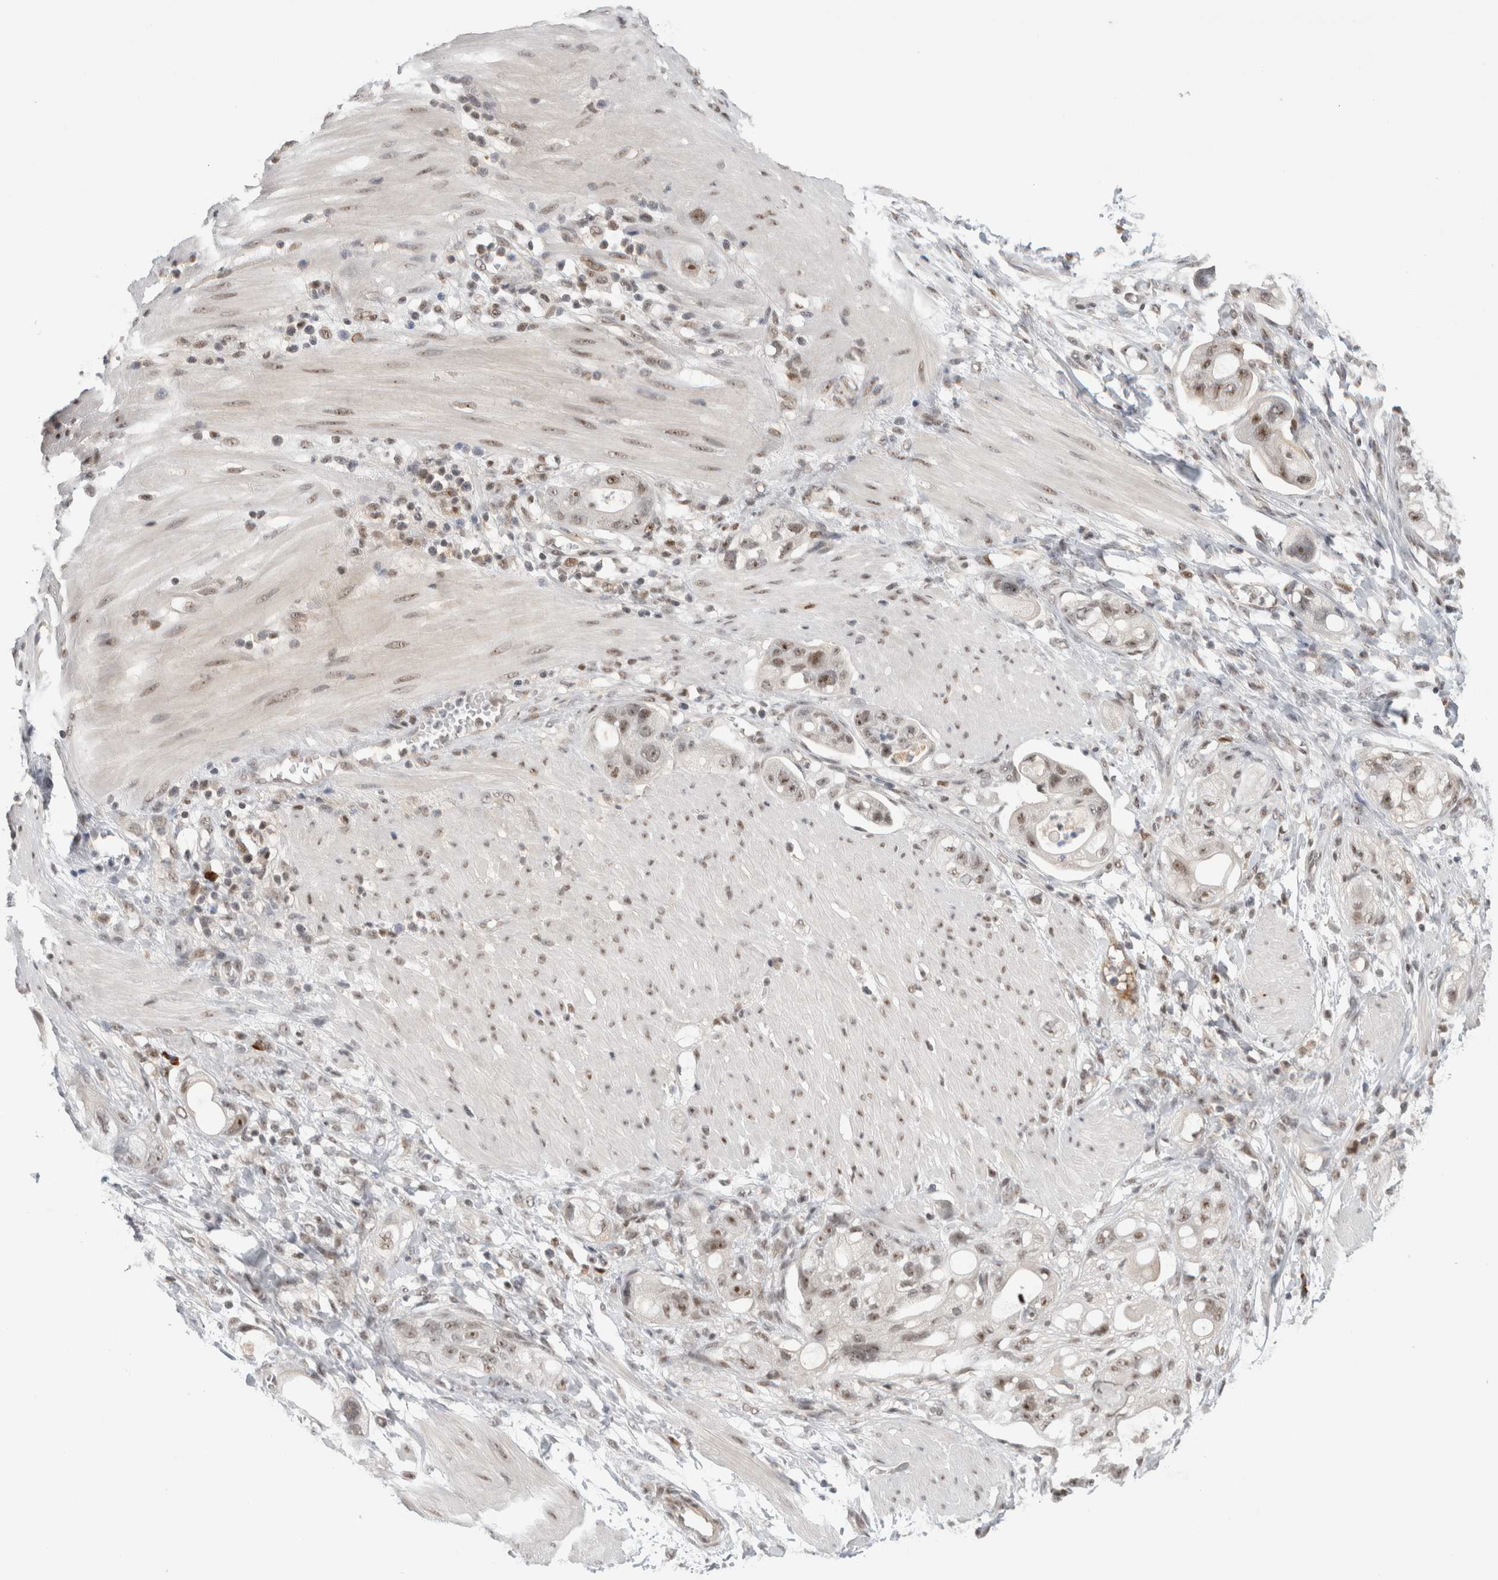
{"staining": {"intensity": "moderate", "quantity": "25%-75%", "location": "nuclear"}, "tissue": "stomach cancer", "cell_type": "Tumor cells", "image_type": "cancer", "snomed": [{"axis": "morphology", "description": "Adenocarcinoma, NOS"}, {"axis": "topography", "description": "Stomach"}, {"axis": "topography", "description": "Stomach, lower"}], "caption": "There is medium levels of moderate nuclear positivity in tumor cells of adenocarcinoma (stomach), as demonstrated by immunohistochemical staining (brown color).", "gene": "ZNF24", "patient": {"sex": "female", "age": 48}}